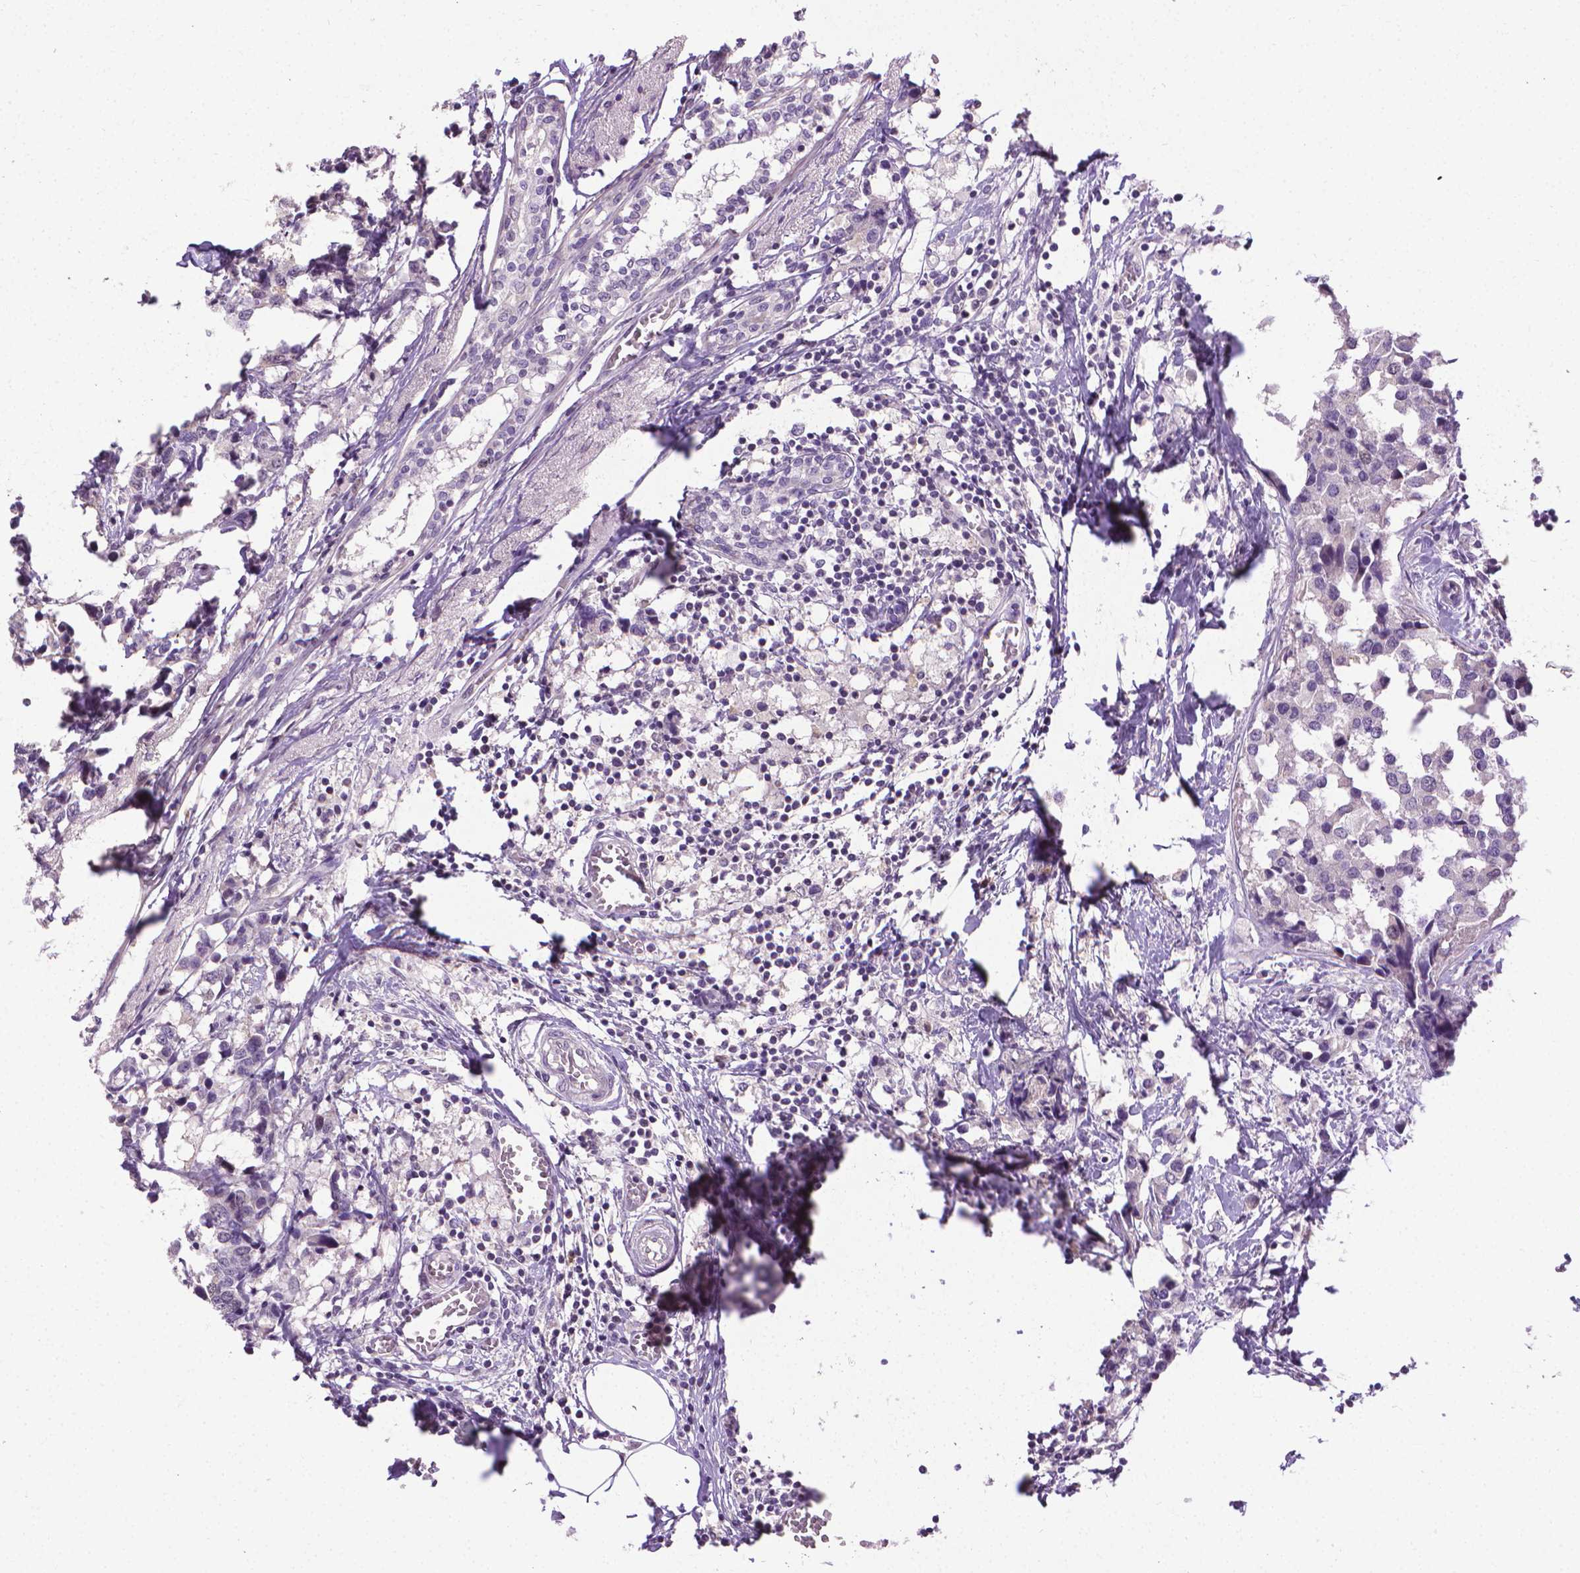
{"staining": {"intensity": "negative", "quantity": "none", "location": "none"}, "tissue": "breast cancer", "cell_type": "Tumor cells", "image_type": "cancer", "snomed": [{"axis": "morphology", "description": "Lobular carcinoma"}, {"axis": "topography", "description": "Breast"}], "caption": "This is a micrograph of immunohistochemistry (IHC) staining of breast cancer, which shows no positivity in tumor cells. The staining was performed using DAB to visualize the protein expression in brown, while the nuclei were stained in blue with hematoxylin (Magnification: 20x).", "gene": "CDKN2D", "patient": {"sex": "female", "age": 59}}